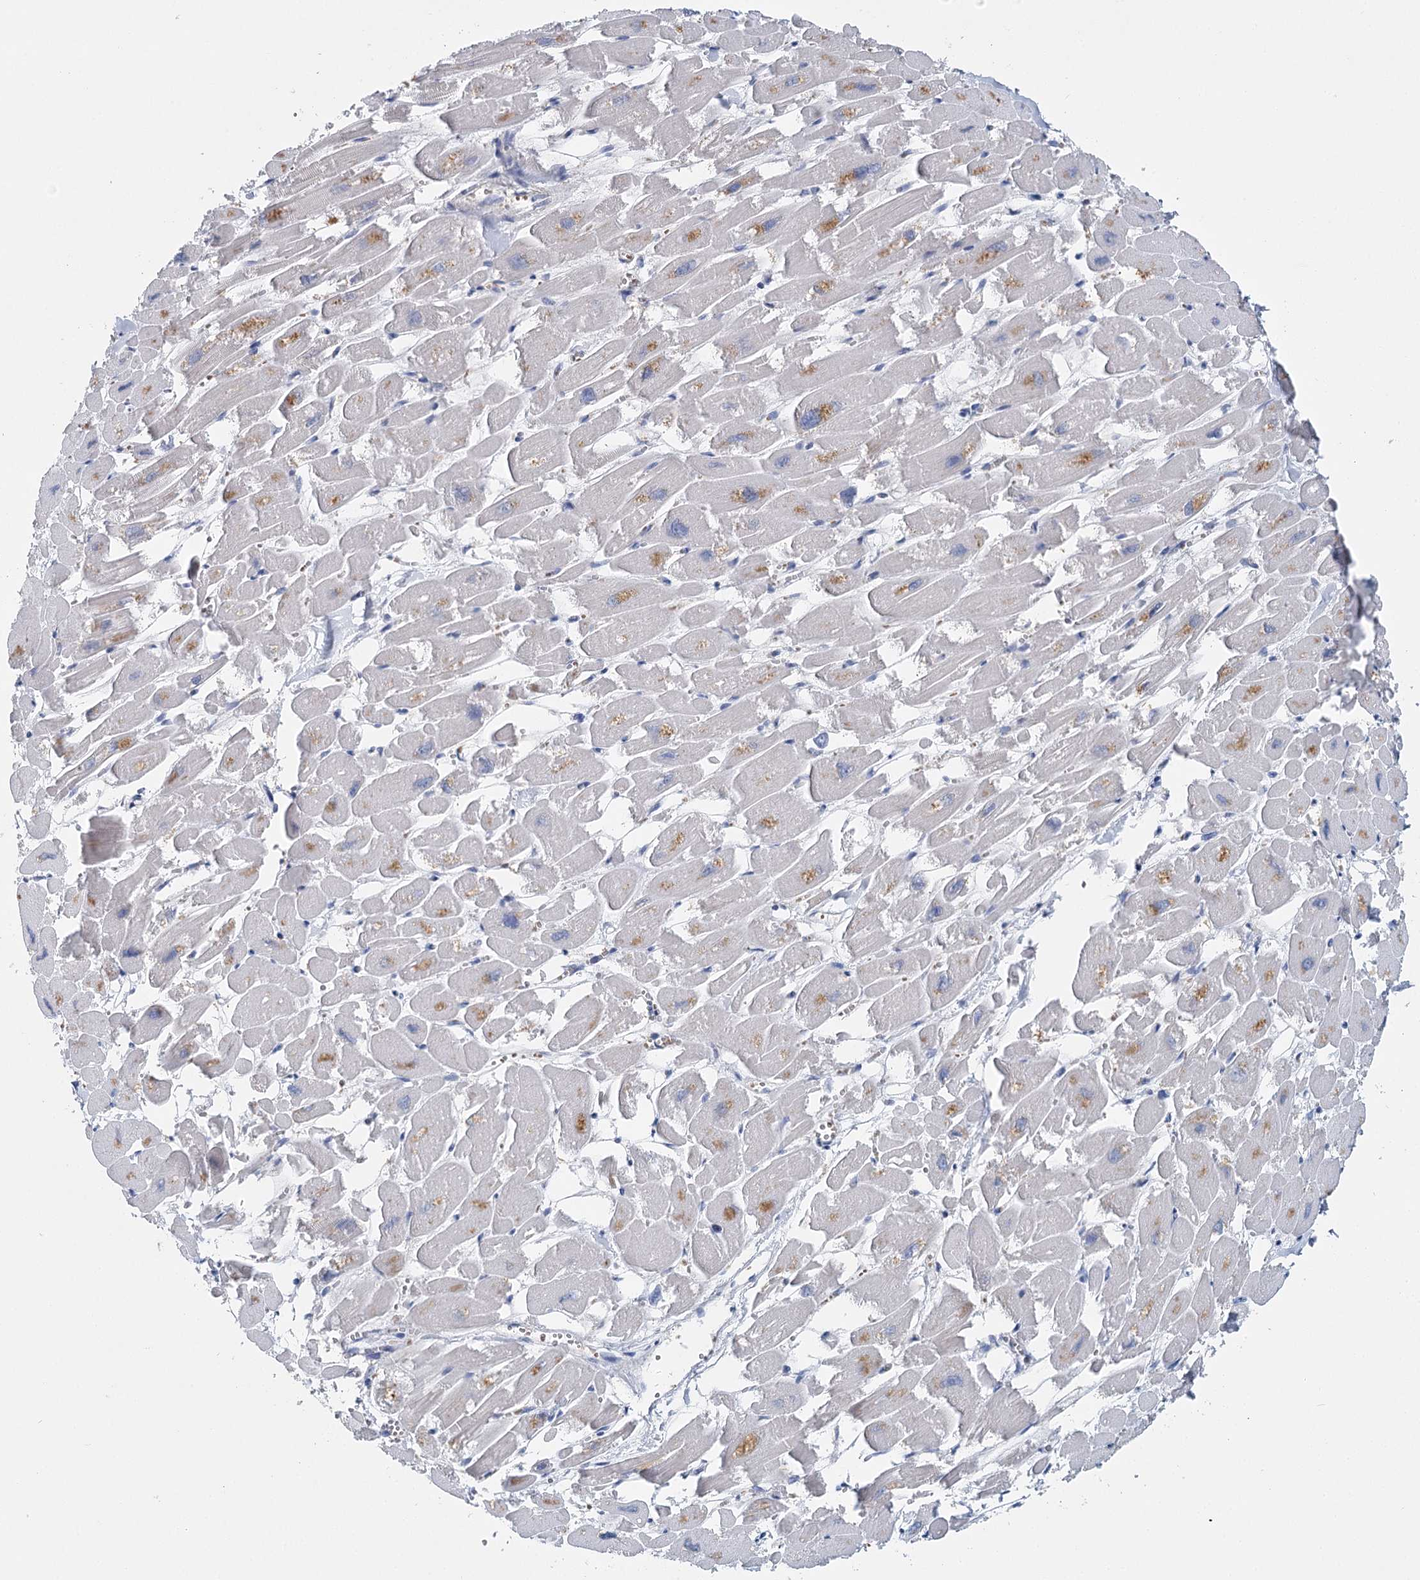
{"staining": {"intensity": "negative", "quantity": "none", "location": "none"}, "tissue": "heart muscle", "cell_type": "Cardiomyocytes", "image_type": "normal", "snomed": [{"axis": "morphology", "description": "Normal tissue, NOS"}, {"axis": "topography", "description": "Heart"}], "caption": "DAB immunohistochemical staining of normal heart muscle reveals no significant expression in cardiomyocytes.", "gene": "ANKRD16", "patient": {"sex": "male", "age": 54}}